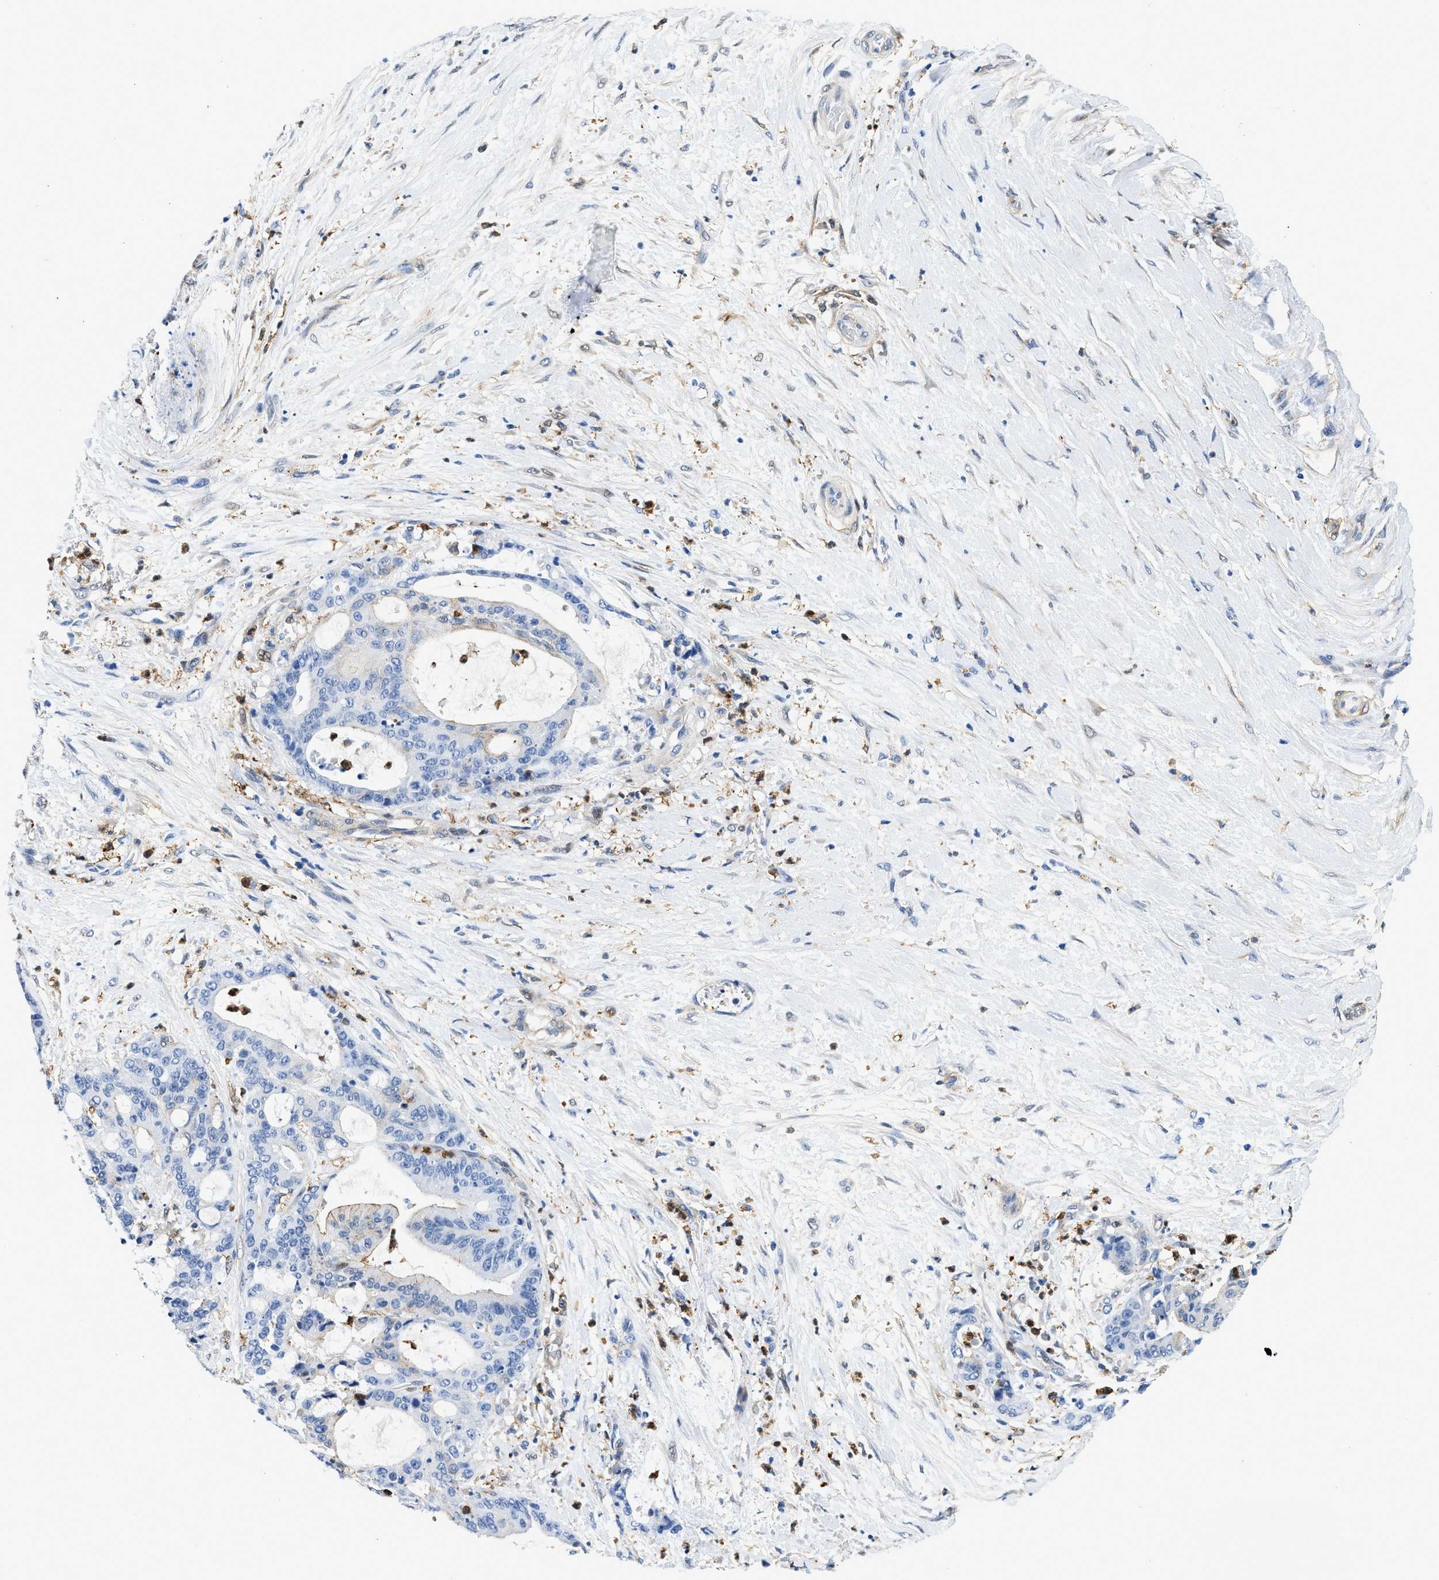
{"staining": {"intensity": "negative", "quantity": "none", "location": "none"}, "tissue": "liver cancer", "cell_type": "Tumor cells", "image_type": "cancer", "snomed": [{"axis": "morphology", "description": "Normal tissue, NOS"}, {"axis": "morphology", "description": "Cholangiocarcinoma"}, {"axis": "topography", "description": "Liver"}, {"axis": "topography", "description": "Peripheral nerve tissue"}], "caption": "An image of cholangiocarcinoma (liver) stained for a protein displays no brown staining in tumor cells. (Stains: DAB immunohistochemistry with hematoxylin counter stain, Microscopy: brightfield microscopy at high magnification).", "gene": "GSN", "patient": {"sex": "female", "age": 73}}